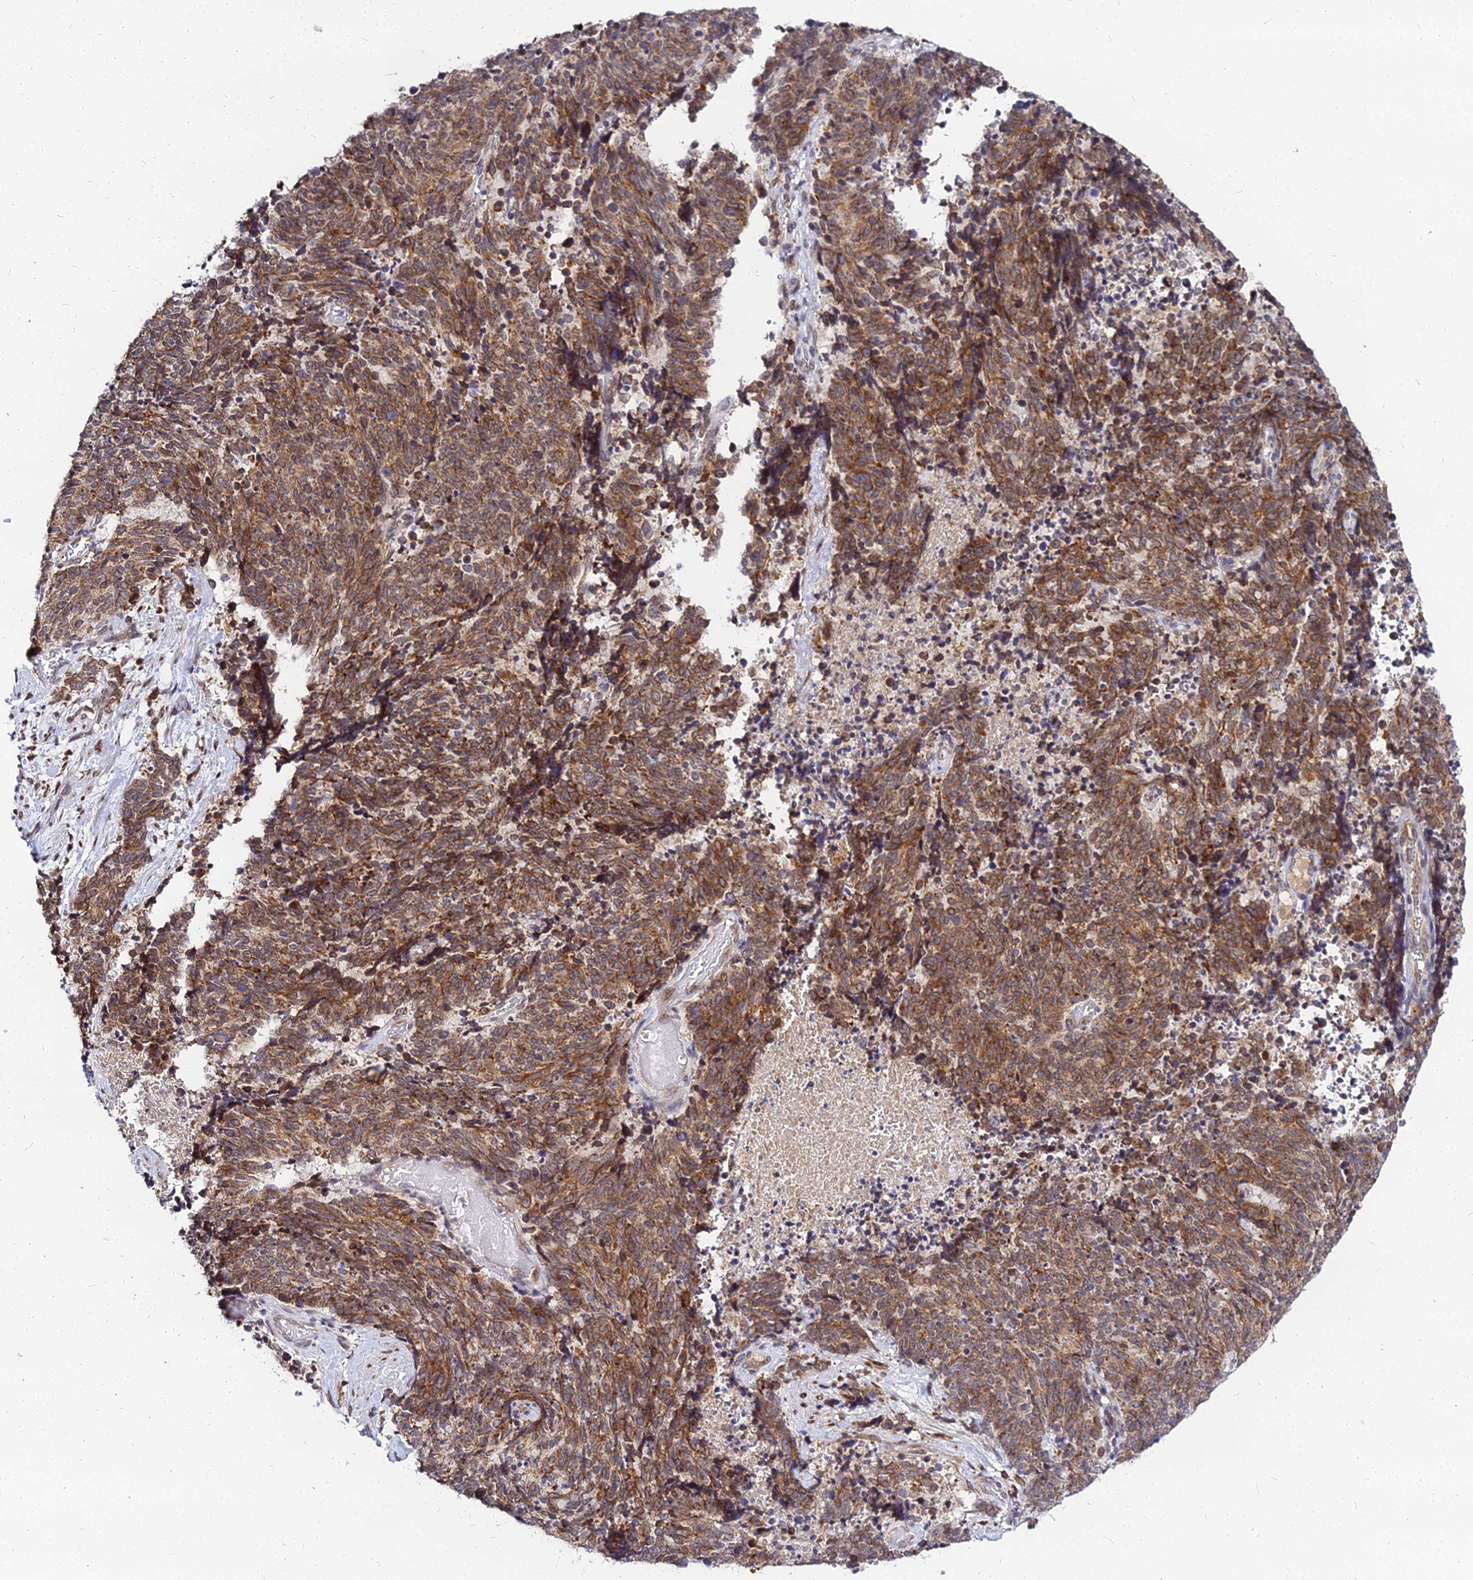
{"staining": {"intensity": "moderate", "quantity": ">75%", "location": "cytoplasmic/membranous"}, "tissue": "cervical cancer", "cell_type": "Tumor cells", "image_type": "cancer", "snomed": [{"axis": "morphology", "description": "Squamous cell carcinoma, NOS"}, {"axis": "topography", "description": "Cervix"}], "caption": "Human cervical squamous cell carcinoma stained with a brown dye displays moderate cytoplasmic/membranous positive staining in about >75% of tumor cells.", "gene": "RNF121", "patient": {"sex": "female", "age": 29}}